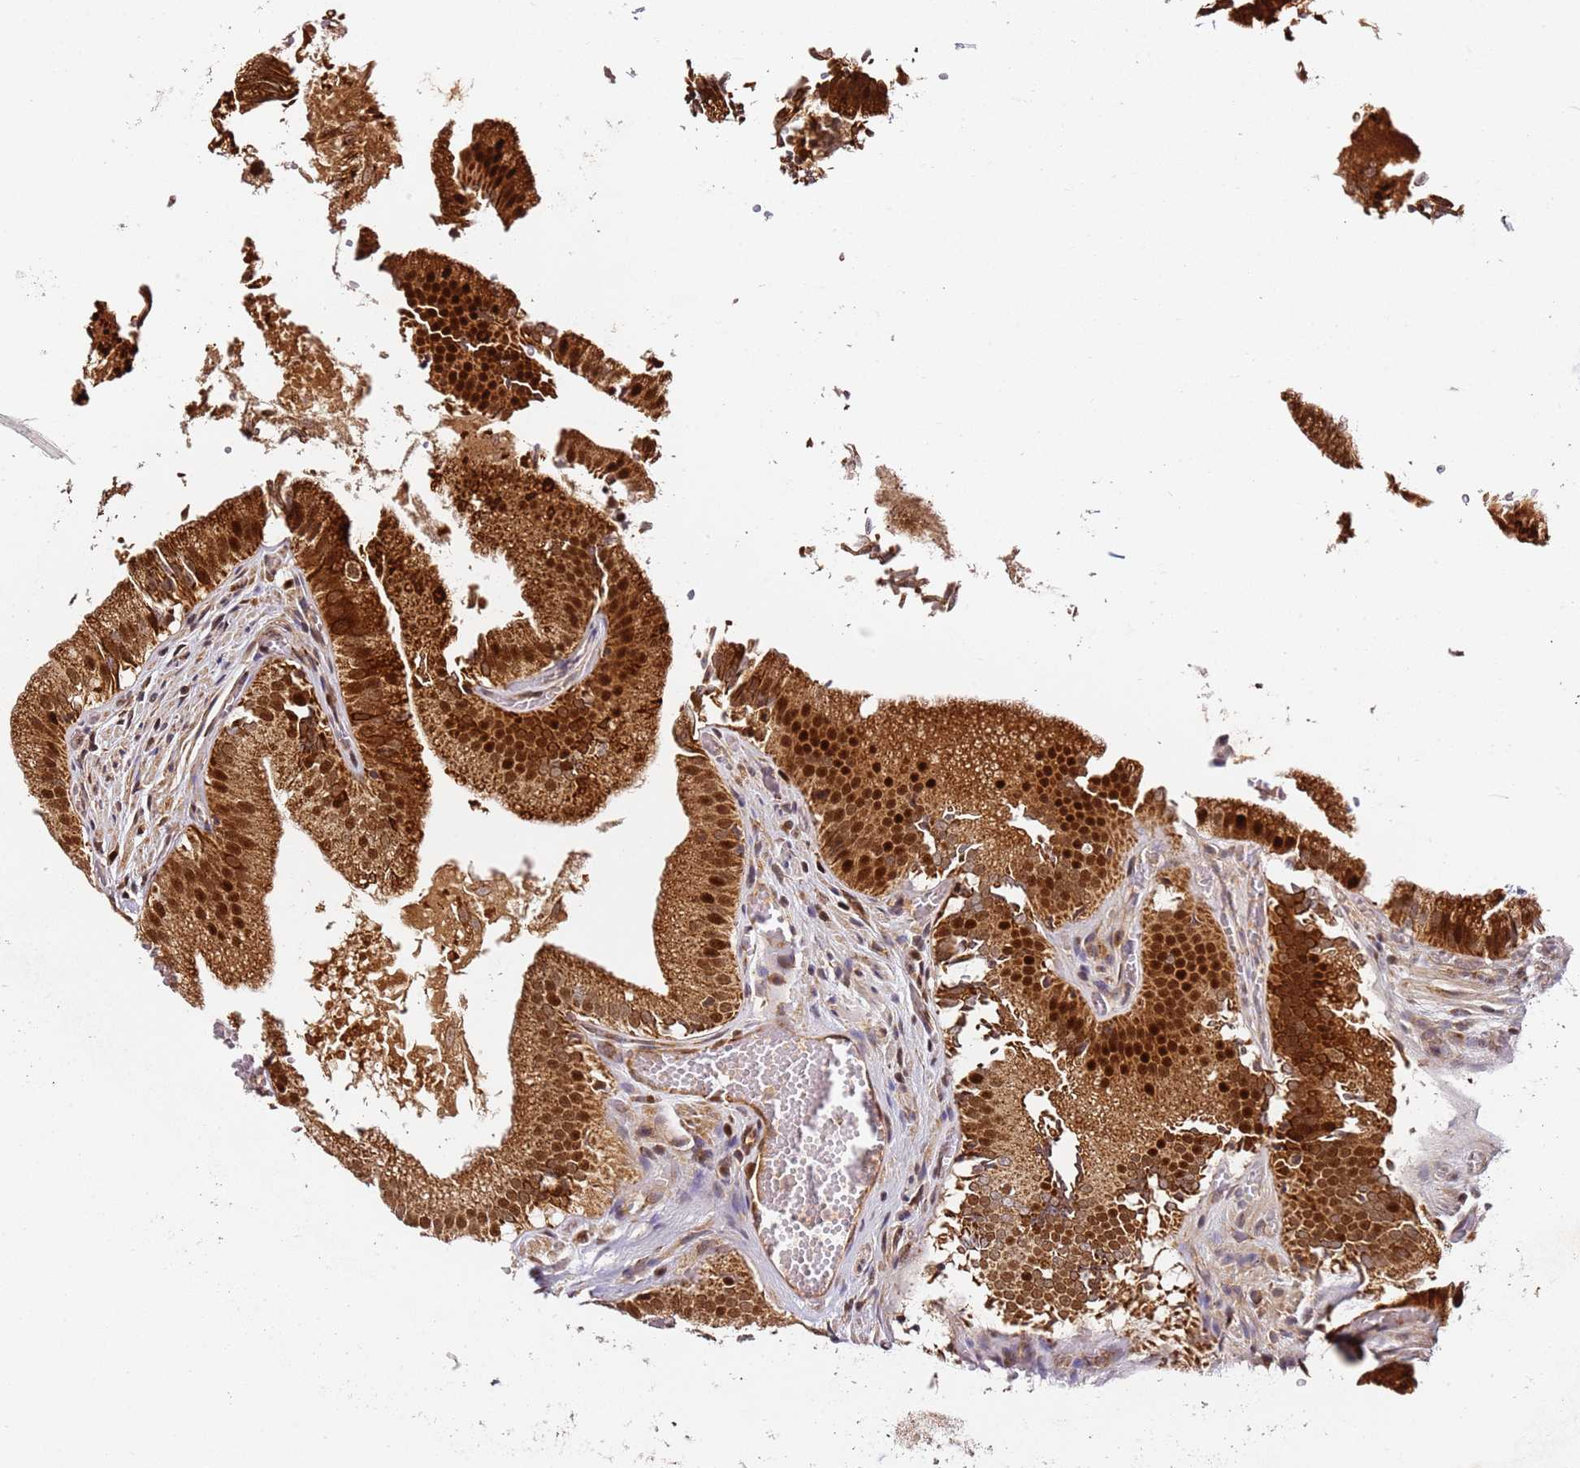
{"staining": {"intensity": "strong", "quantity": ">75%", "location": "cytoplasmic/membranous,nuclear"}, "tissue": "gallbladder", "cell_type": "Glandular cells", "image_type": "normal", "snomed": [{"axis": "morphology", "description": "Normal tissue, NOS"}, {"axis": "topography", "description": "Gallbladder"}, {"axis": "topography", "description": "Peripheral nerve tissue"}], "caption": "Immunohistochemistry (IHC) histopathology image of benign gallbladder: gallbladder stained using IHC reveals high levels of strong protein expression localized specifically in the cytoplasmic/membranous,nuclear of glandular cells, appearing as a cytoplasmic/membranous,nuclear brown color.", "gene": "SMOX", "patient": {"sex": "male", "age": 17}}